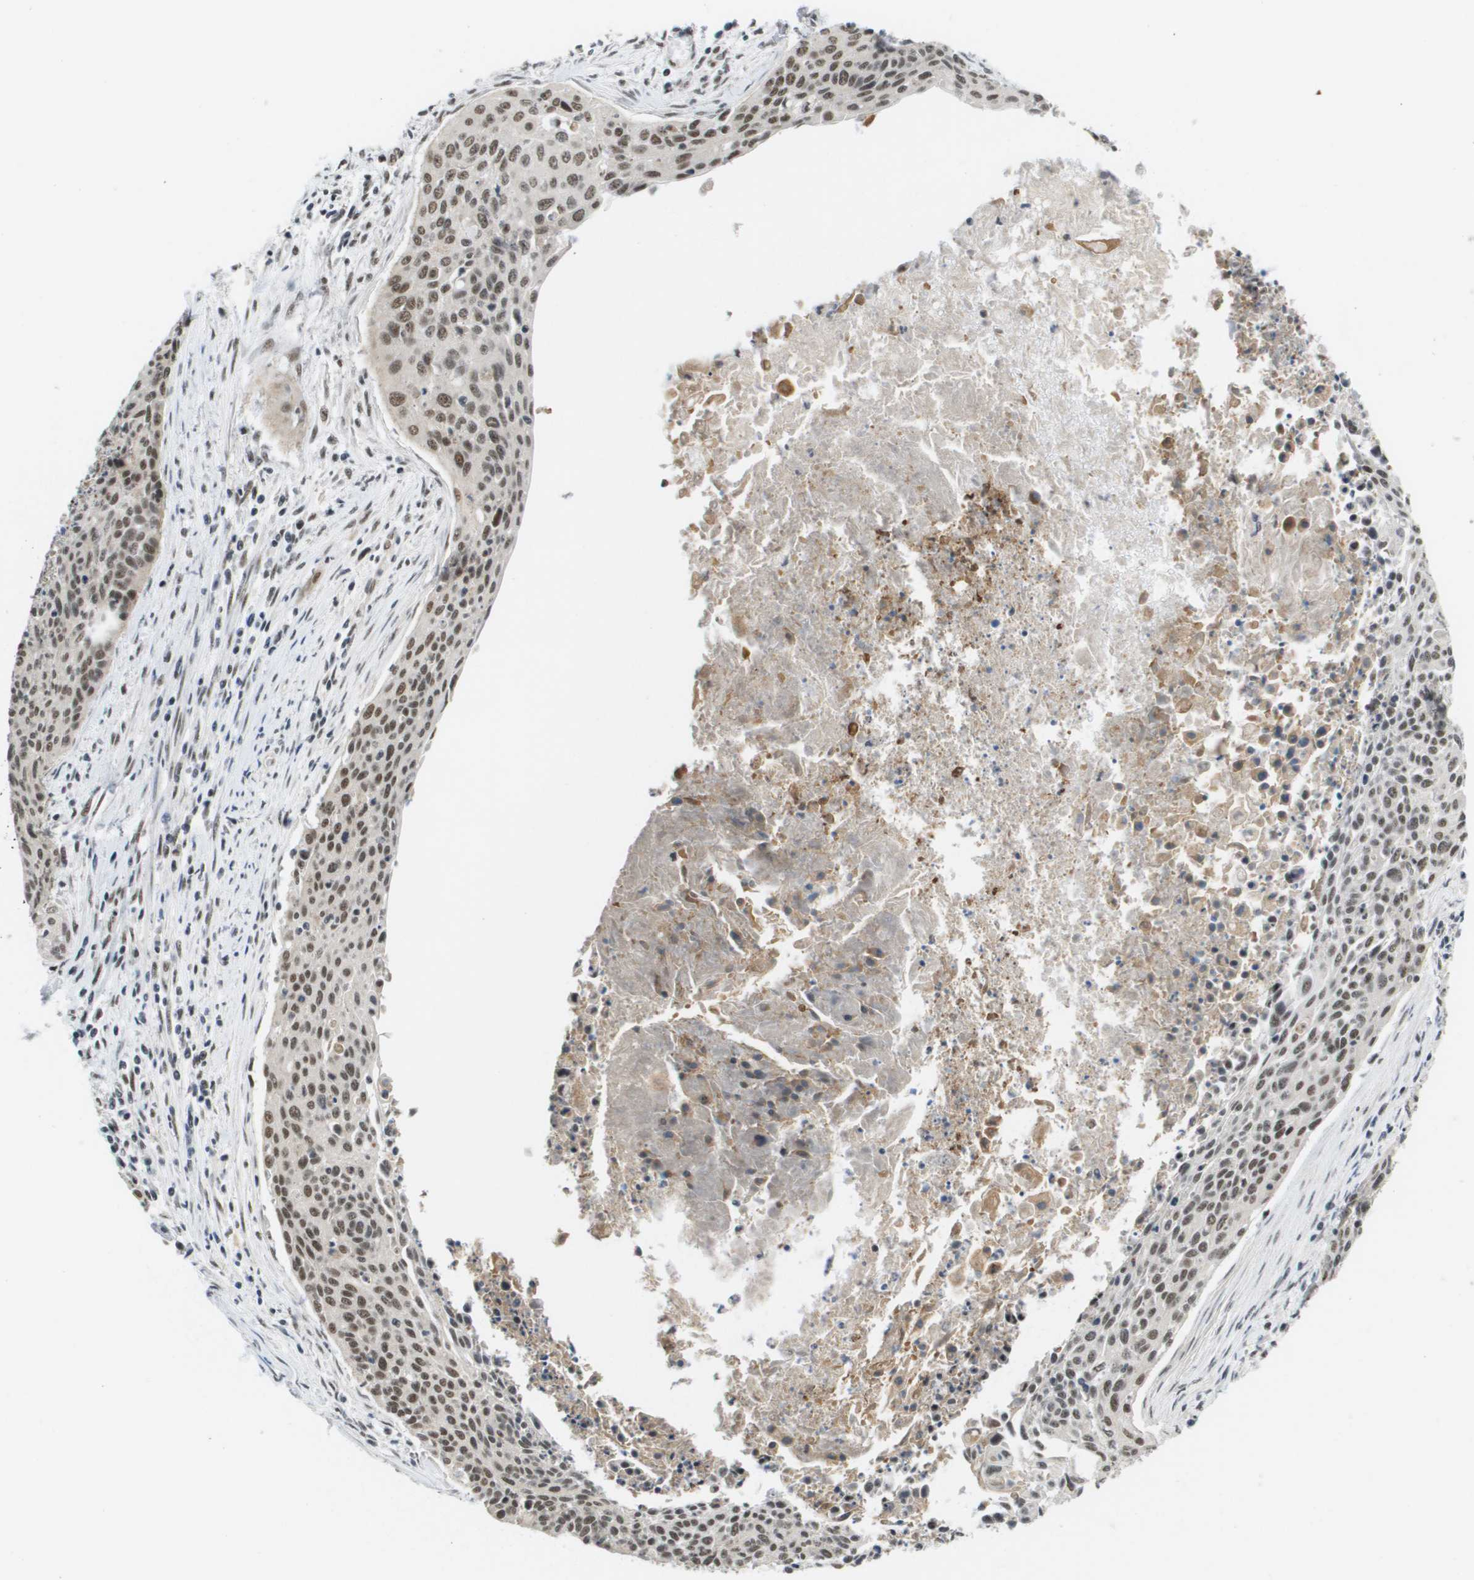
{"staining": {"intensity": "moderate", "quantity": ">75%", "location": "nuclear"}, "tissue": "cervical cancer", "cell_type": "Tumor cells", "image_type": "cancer", "snomed": [{"axis": "morphology", "description": "Squamous cell carcinoma, NOS"}, {"axis": "topography", "description": "Cervix"}], "caption": "IHC (DAB (3,3'-diaminobenzidine)) staining of human cervical squamous cell carcinoma displays moderate nuclear protein positivity in approximately >75% of tumor cells.", "gene": "ISY1", "patient": {"sex": "female", "age": 55}}